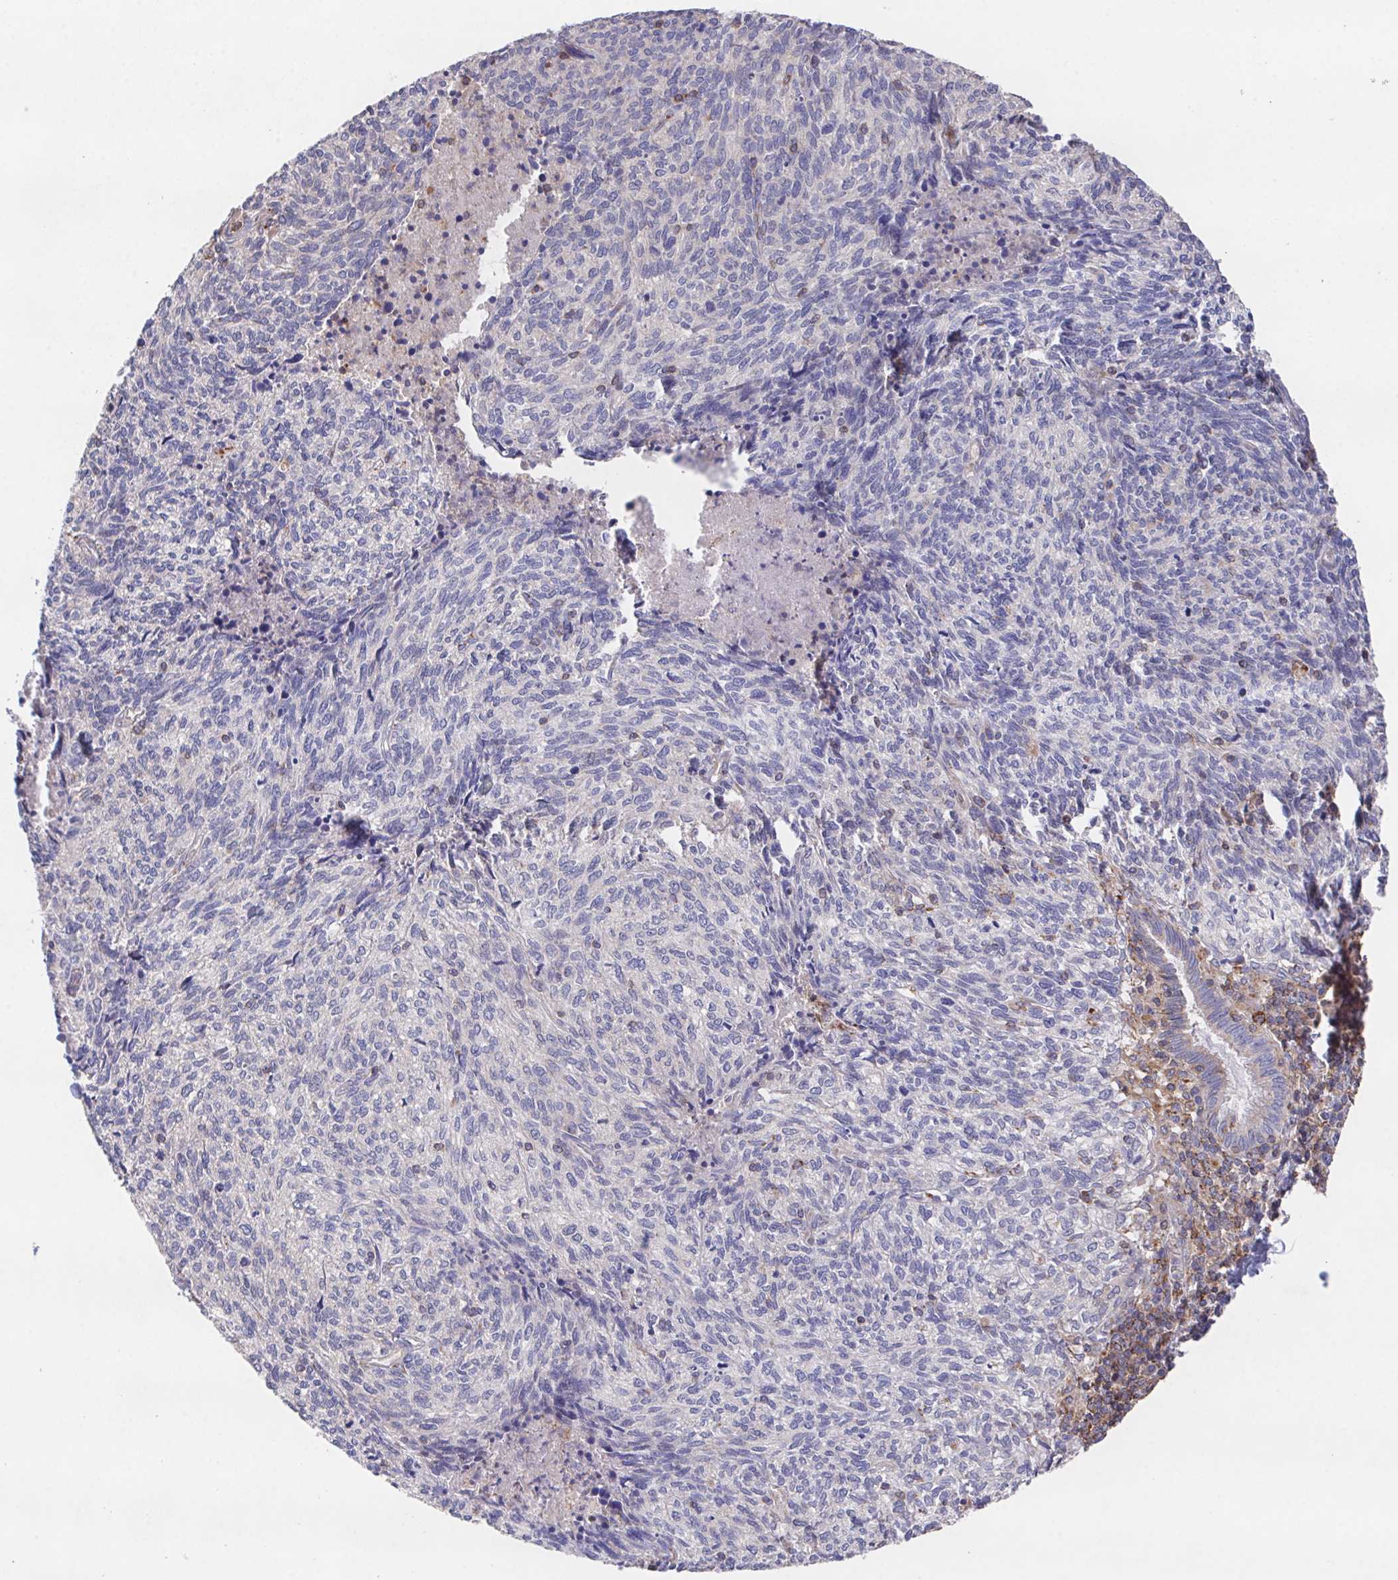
{"staining": {"intensity": "negative", "quantity": "none", "location": "none"}, "tissue": "cervical cancer", "cell_type": "Tumor cells", "image_type": "cancer", "snomed": [{"axis": "morphology", "description": "Squamous cell carcinoma, NOS"}, {"axis": "topography", "description": "Cervix"}], "caption": "DAB immunohistochemical staining of human cervical squamous cell carcinoma displays no significant staining in tumor cells. (Stains: DAB IHC with hematoxylin counter stain, Microscopy: brightfield microscopy at high magnification).", "gene": "FAM241A", "patient": {"sex": "female", "age": 45}}